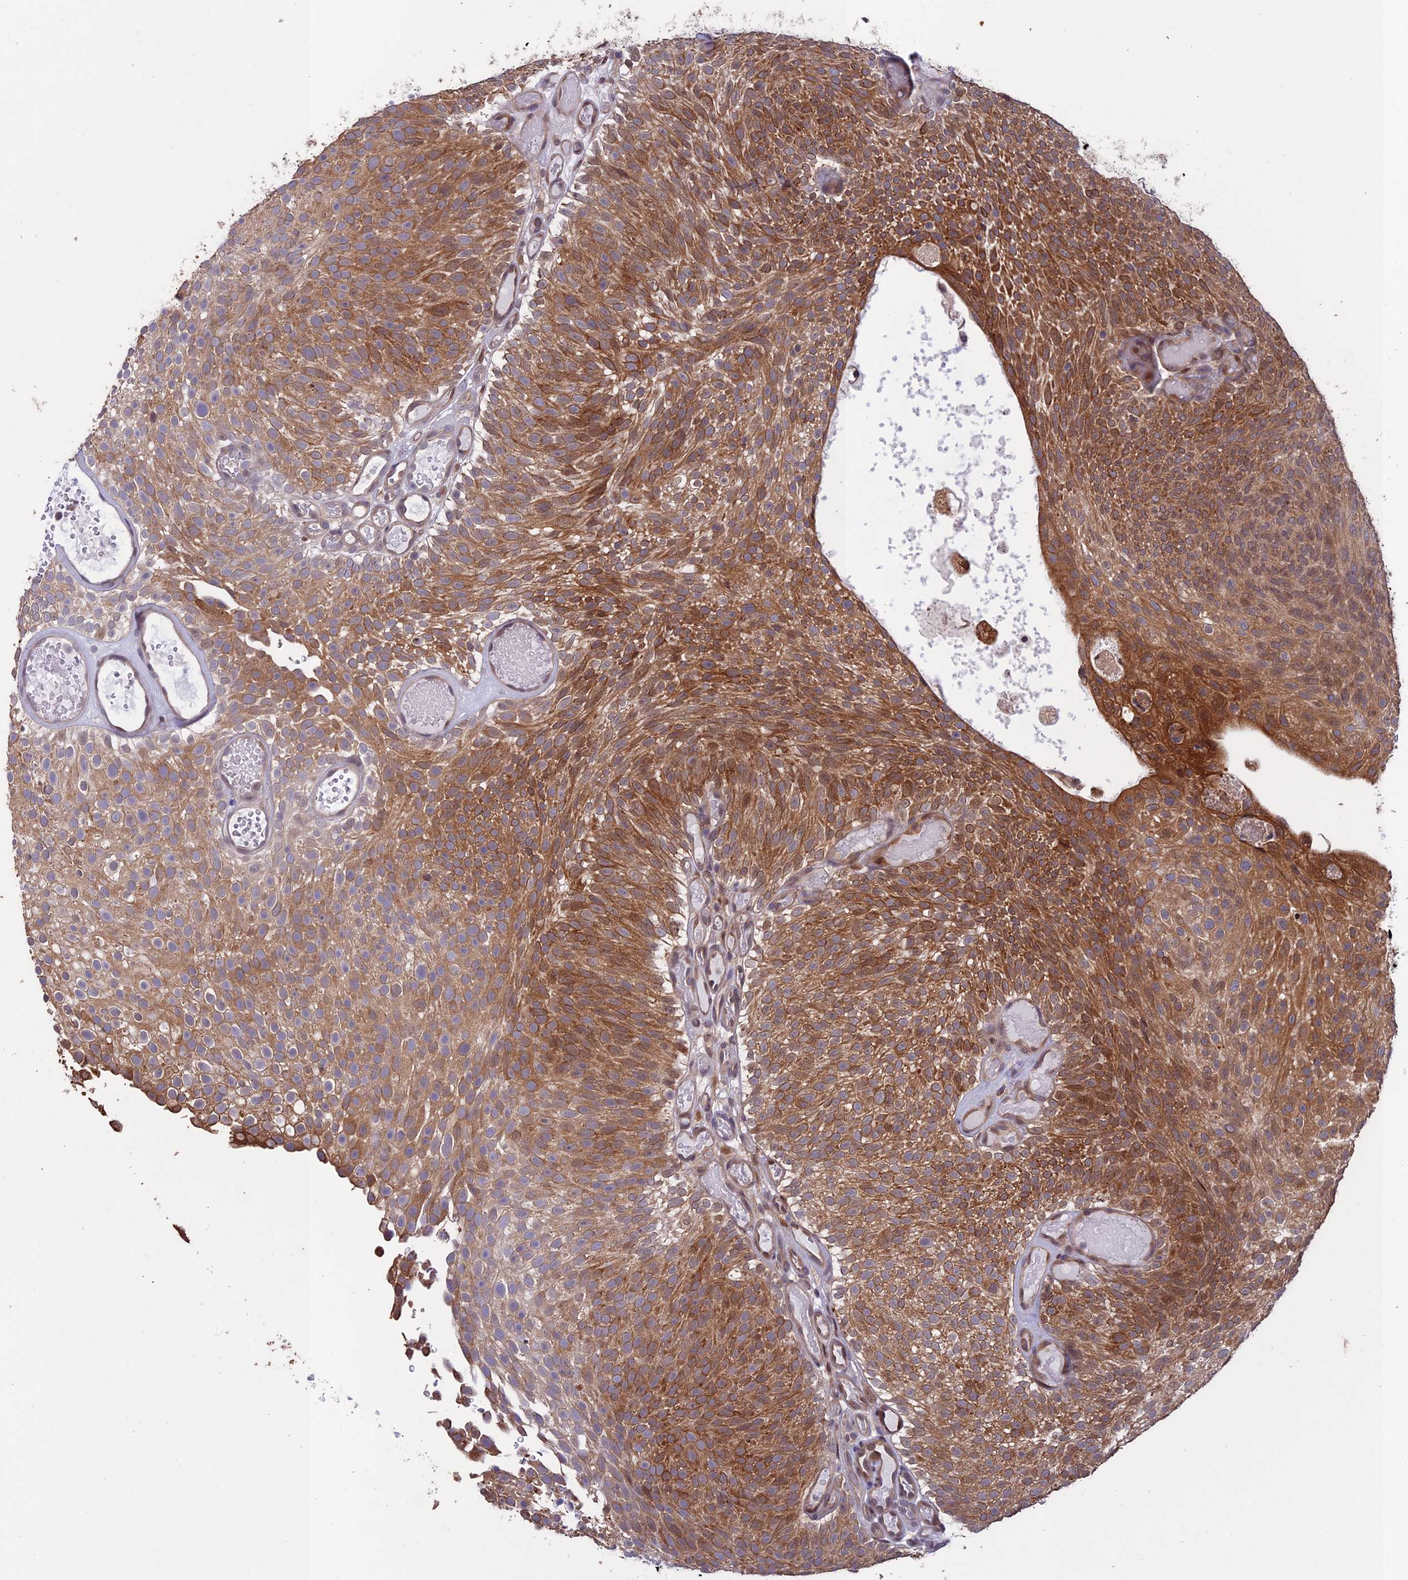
{"staining": {"intensity": "moderate", "quantity": ">75%", "location": "cytoplasmic/membranous"}, "tissue": "urothelial cancer", "cell_type": "Tumor cells", "image_type": "cancer", "snomed": [{"axis": "morphology", "description": "Urothelial carcinoma, Low grade"}, {"axis": "topography", "description": "Urinary bladder"}], "caption": "IHC image of neoplastic tissue: urothelial cancer stained using IHC demonstrates medium levels of moderate protein expression localized specifically in the cytoplasmic/membranous of tumor cells, appearing as a cytoplasmic/membranous brown color.", "gene": "MAST2", "patient": {"sex": "male", "age": 78}}